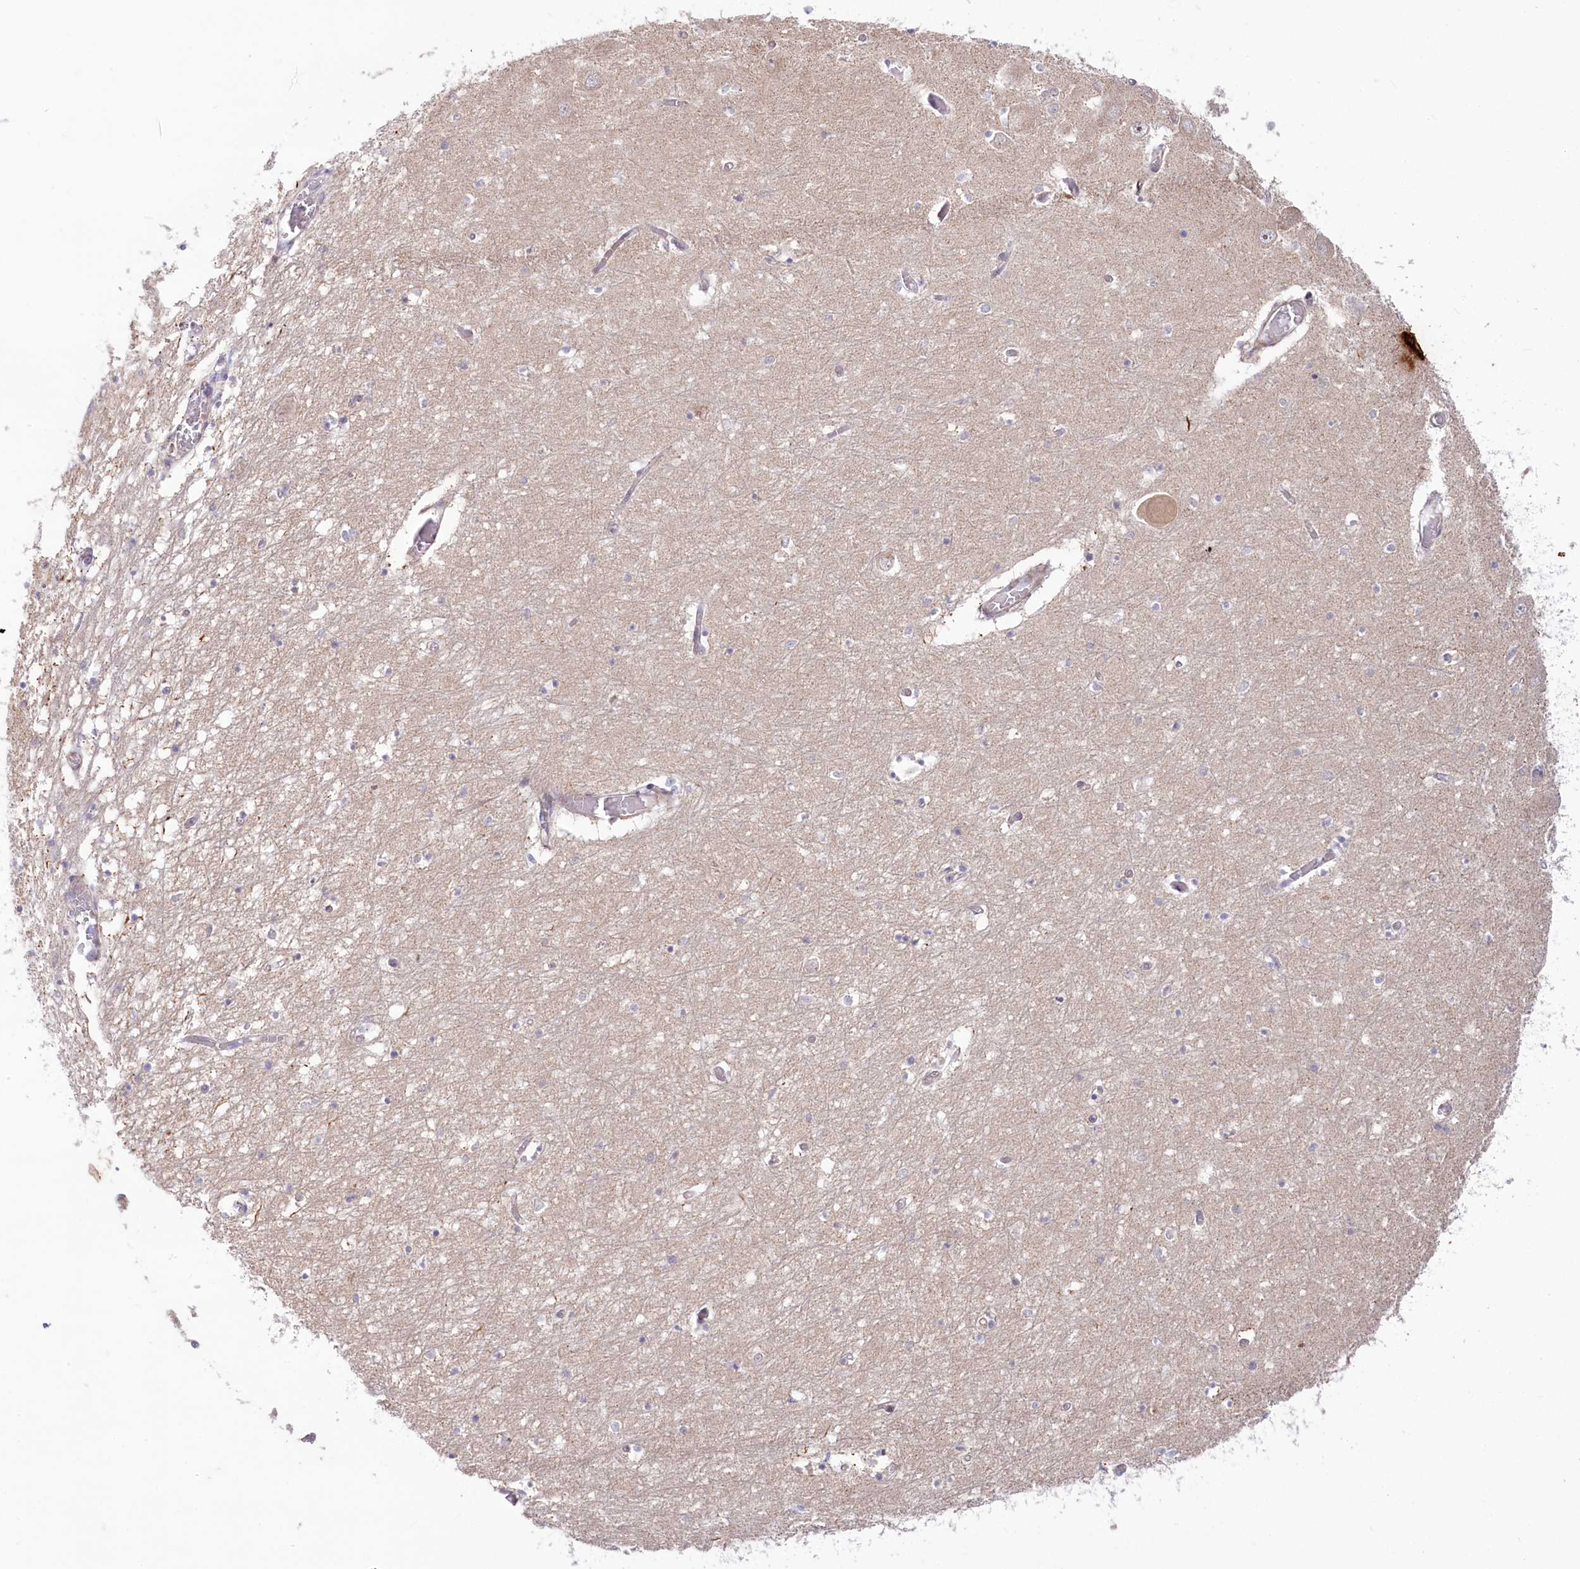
{"staining": {"intensity": "negative", "quantity": "none", "location": "none"}, "tissue": "hippocampus", "cell_type": "Glial cells", "image_type": "normal", "snomed": [{"axis": "morphology", "description": "Normal tissue, NOS"}, {"axis": "topography", "description": "Hippocampus"}], "caption": "Immunohistochemical staining of unremarkable human hippocampus exhibits no significant expression in glial cells.", "gene": "MTG1", "patient": {"sex": "male", "age": 70}}